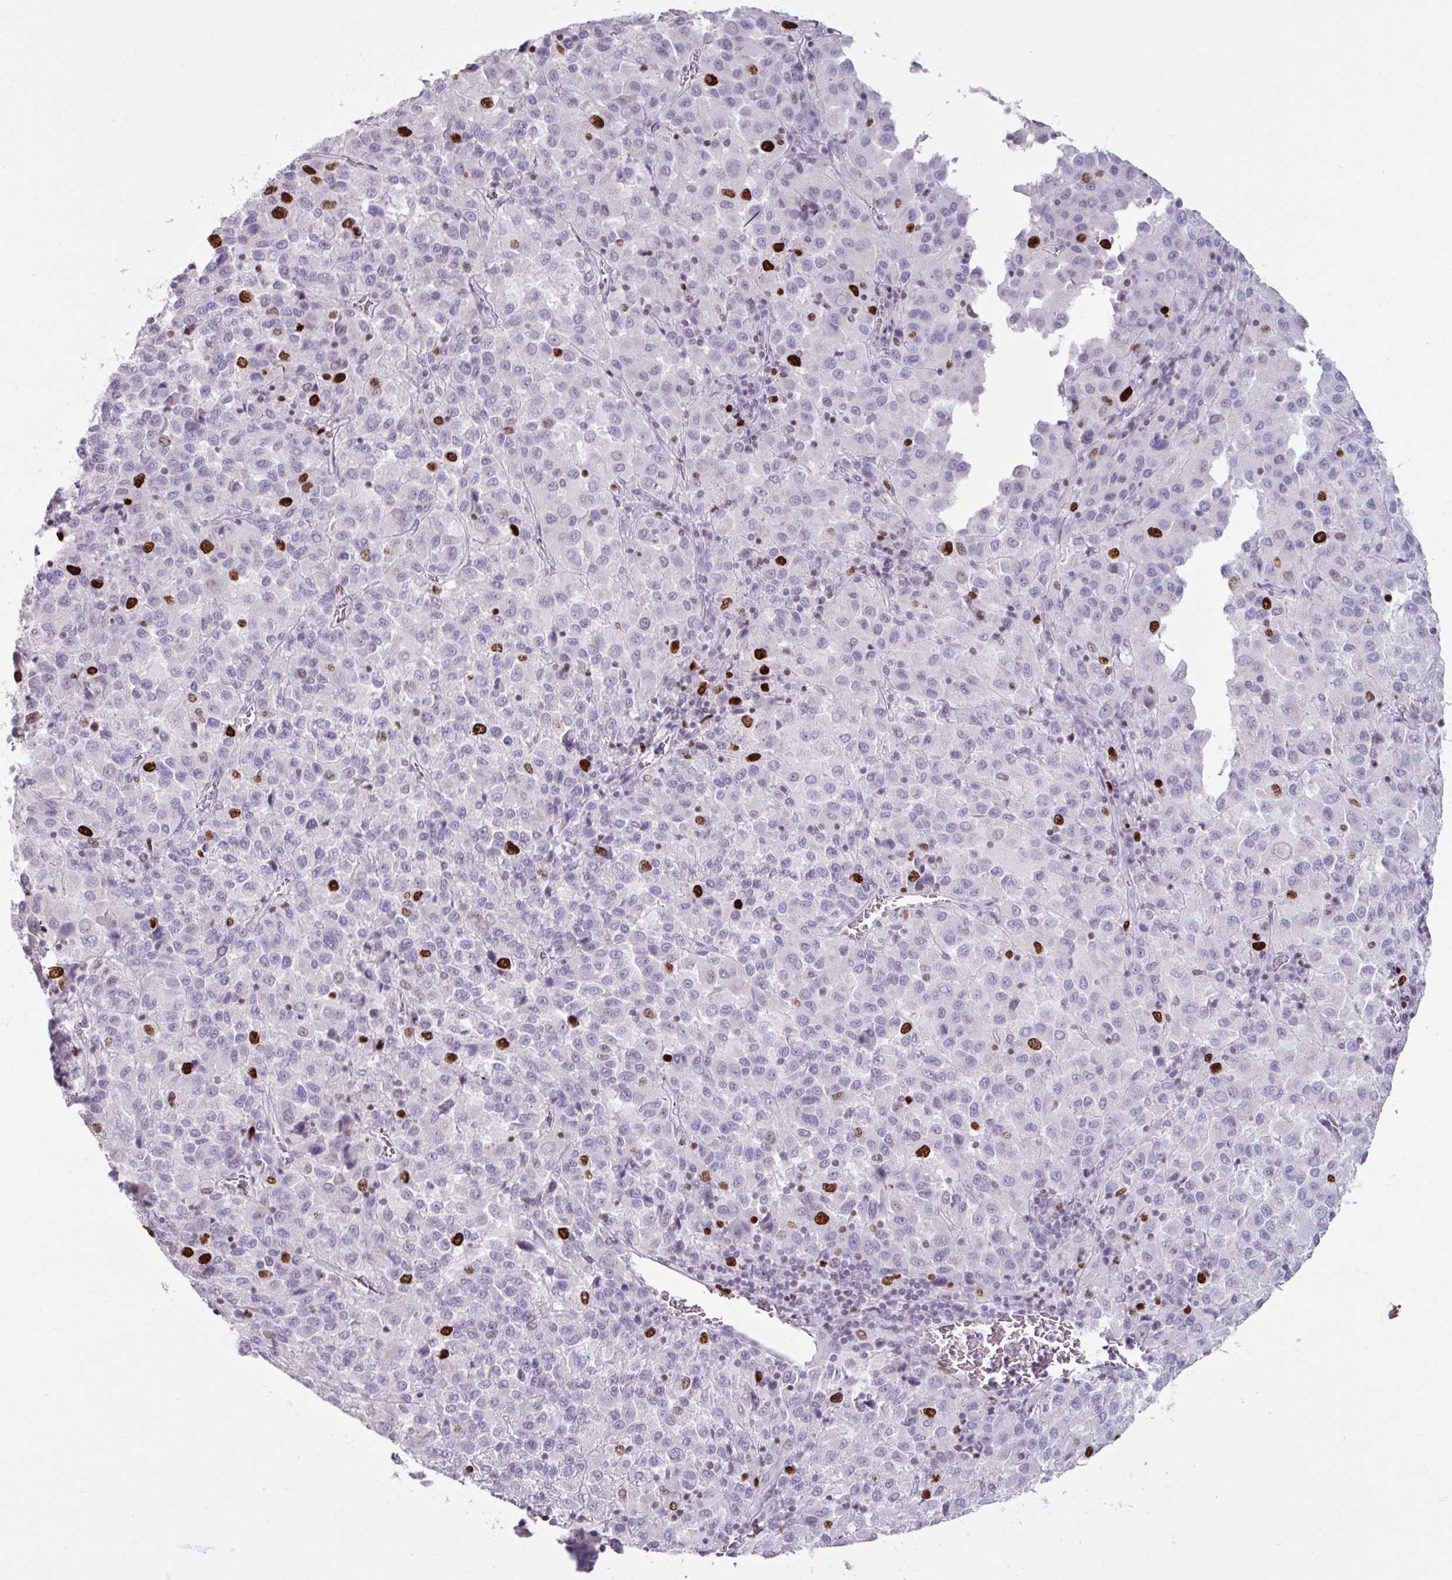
{"staining": {"intensity": "strong", "quantity": "<25%", "location": "nuclear"}, "tissue": "melanoma", "cell_type": "Tumor cells", "image_type": "cancer", "snomed": [{"axis": "morphology", "description": "Malignant melanoma, Metastatic site"}, {"axis": "topography", "description": "Lung"}], "caption": "Immunohistochemistry (IHC) image of neoplastic tissue: malignant melanoma (metastatic site) stained using immunohistochemistry (IHC) demonstrates medium levels of strong protein expression localized specifically in the nuclear of tumor cells, appearing as a nuclear brown color.", "gene": "ATAD2", "patient": {"sex": "male", "age": 64}}